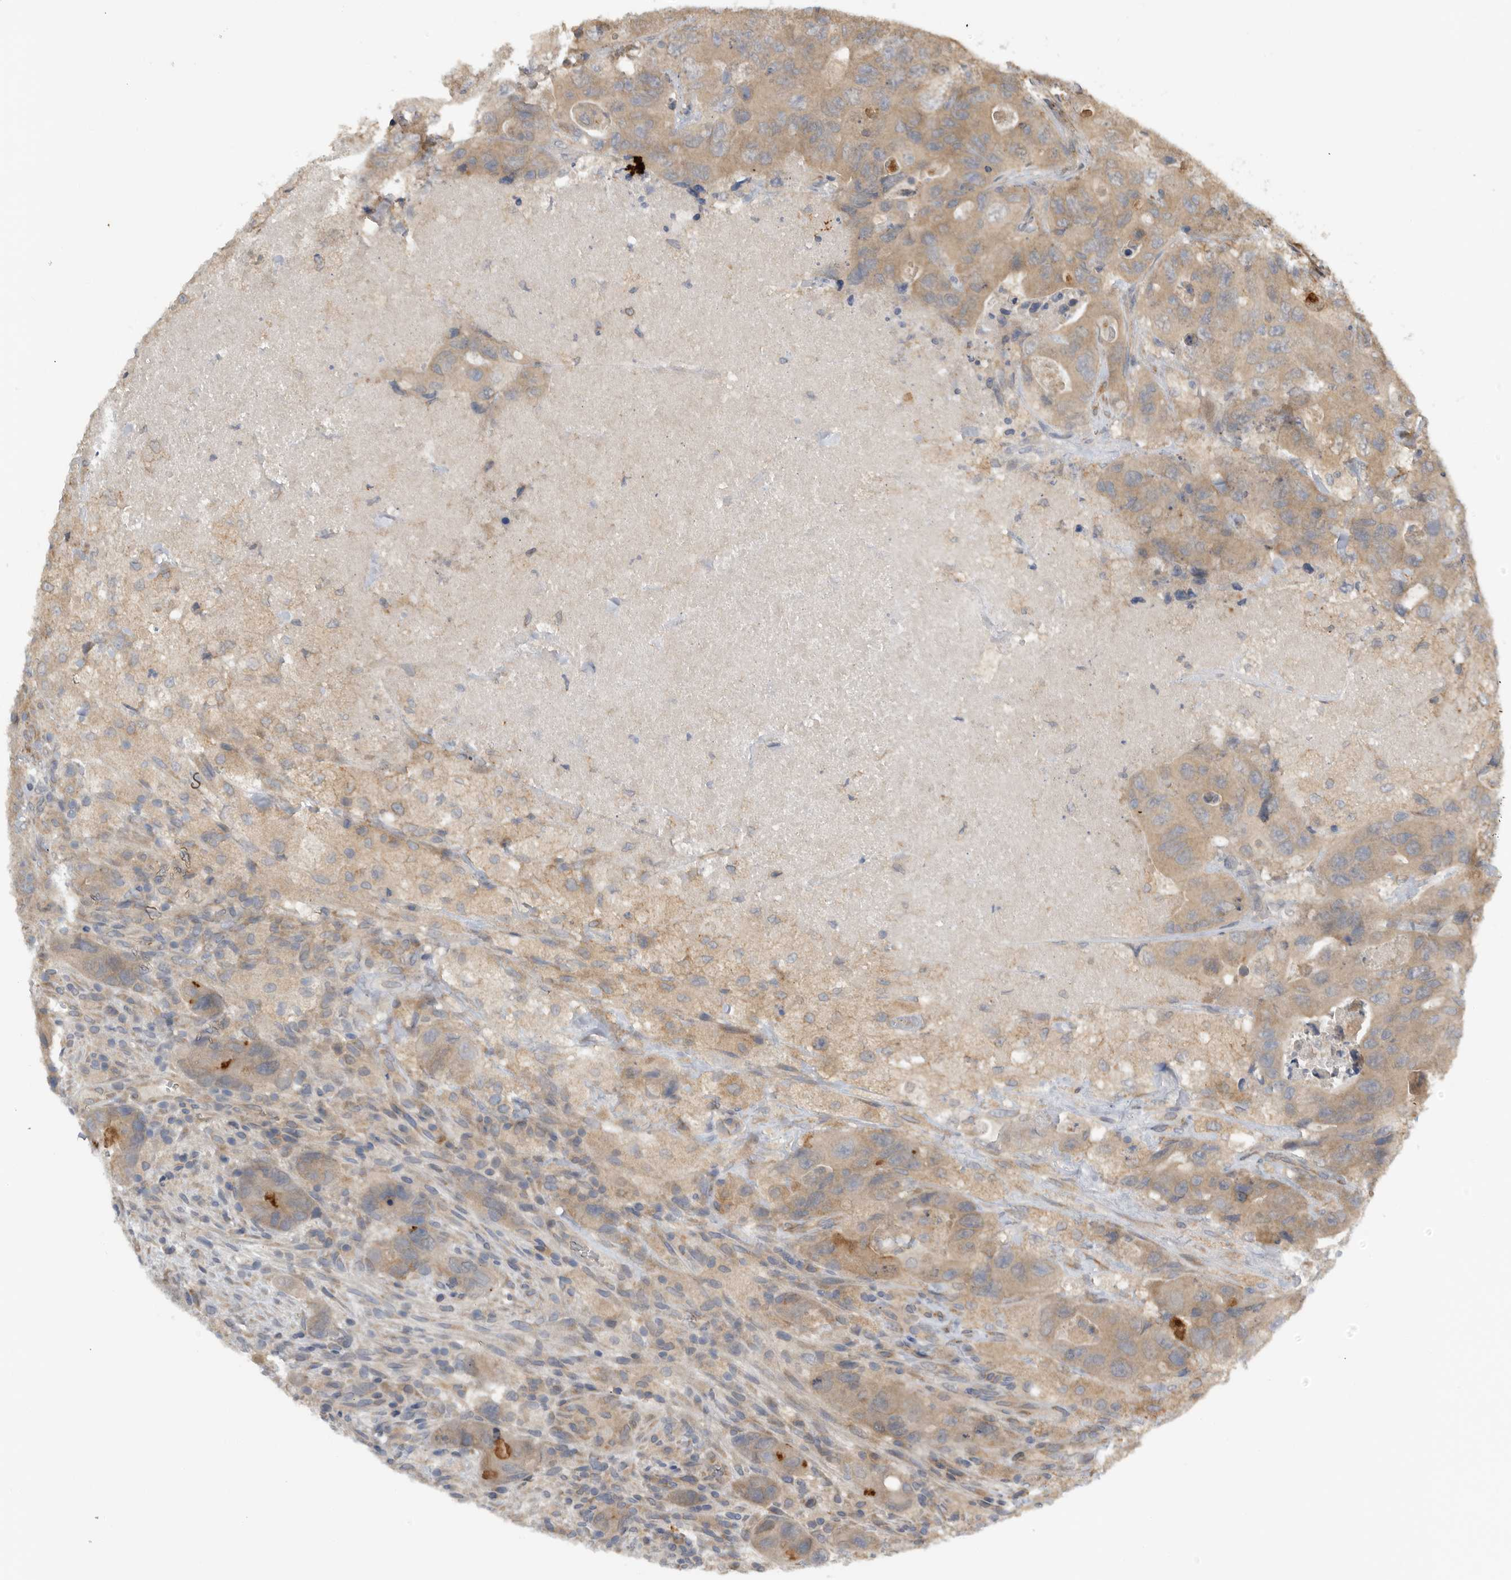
{"staining": {"intensity": "weak", "quantity": ">75%", "location": "cytoplasmic/membranous"}, "tissue": "colorectal cancer", "cell_type": "Tumor cells", "image_type": "cancer", "snomed": [{"axis": "morphology", "description": "Adenocarcinoma, NOS"}, {"axis": "topography", "description": "Colon"}], "caption": "Colorectal adenocarcinoma was stained to show a protein in brown. There is low levels of weak cytoplasmic/membranous staining in about >75% of tumor cells.", "gene": "AASDHPPT", "patient": {"sex": "female", "age": 46}}